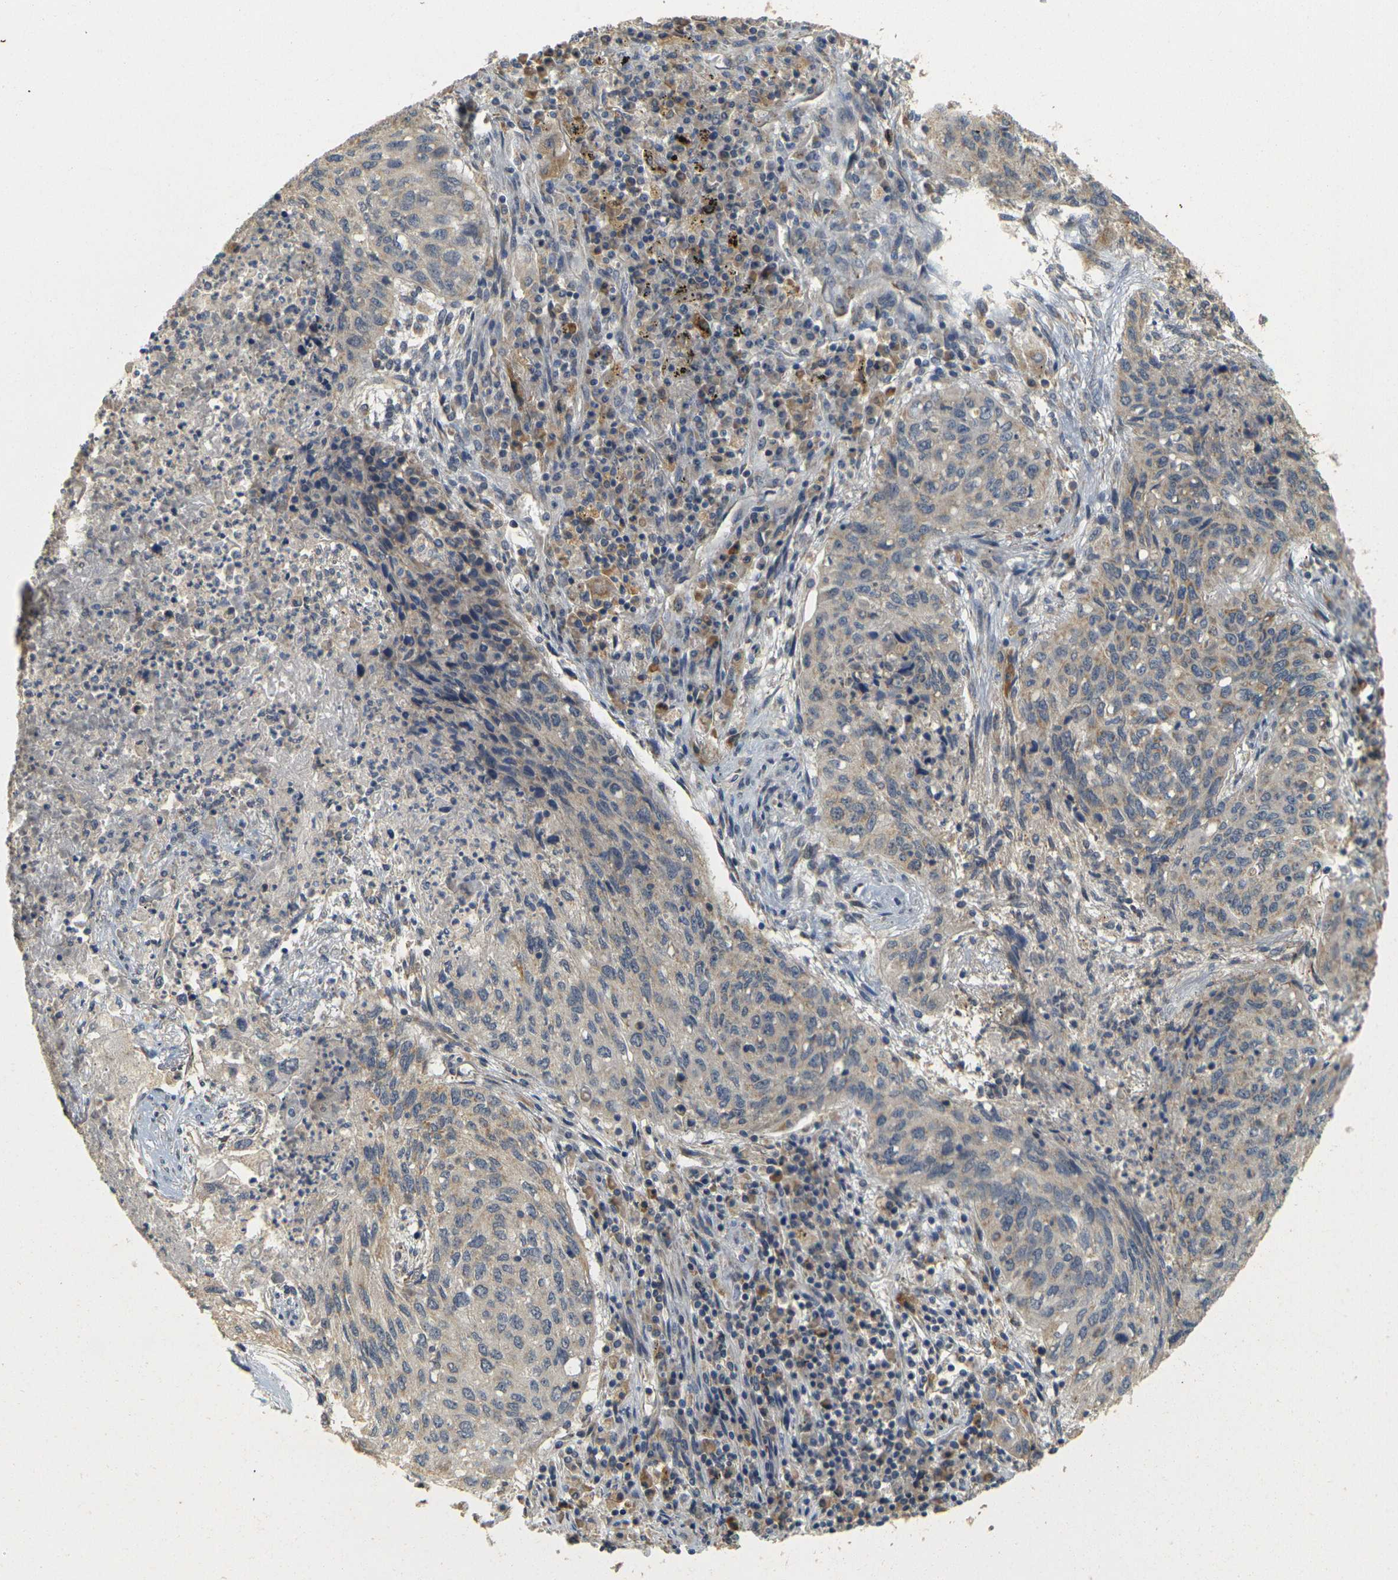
{"staining": {"intensity": "weak", "quantity": ">75%", "location": "cytoplasmic/membranous"}, "tissue": "lung cancer", "cell_type": "Tumor cells", "image_type": "cancer", "snomed": [{"axis": "morphology", "description": "Squamous cell carcinoma, NOS"}, {"axis": "topography", "description": "Lung"}], "caption": "An immunohistochemistry (IHC) image of neoplastic tissue is shown. Protein staining in brown highlights weak cytoplasmic/membranous positivity in lung cancer (squamous cell carcinoma) within tumor cells.", "gene": "GDAP1", "patient": {"sex": "female", "age": 63}}